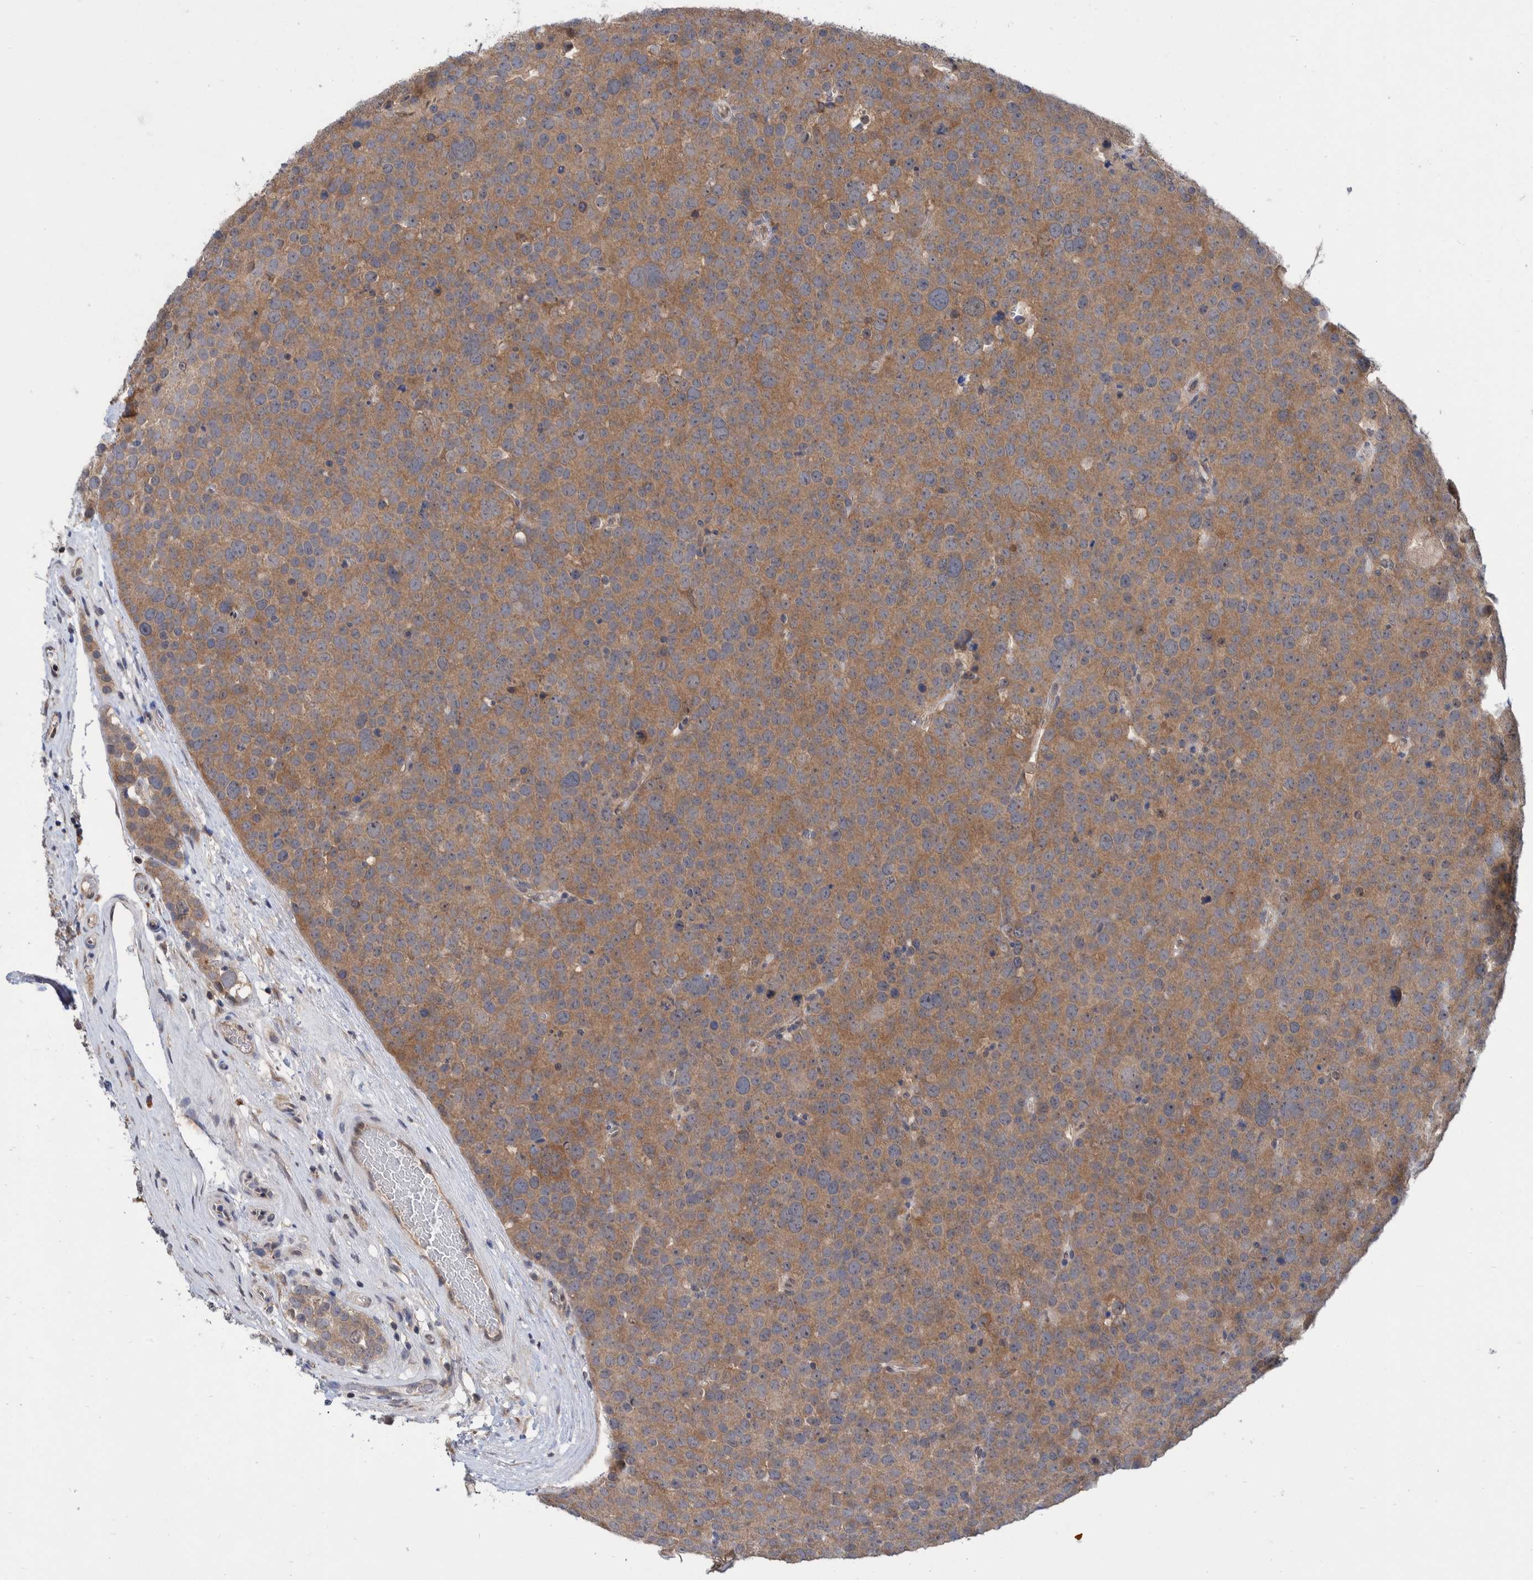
{"staining": {"intensity": "moderate", "quantity": "25%-75%", "location": "cytoplasmic/membranous"}, "tissue": "testis cancer", "cell_type": "Tumor cells", "image_type": "cancer", "snomed": [{"axis": "morphology", "description": "Seminoma, NOS"}, {"axis": "topography", "description": "Testis"}], "caption": "Human seminoma (testis) stained with a brown dye shows moderate cytoplasmic/membranous positive positivity in about 25%-75% of tumor cells.", "gene": "PLPBP", "patient": {"sex": "male", "age": 71}}